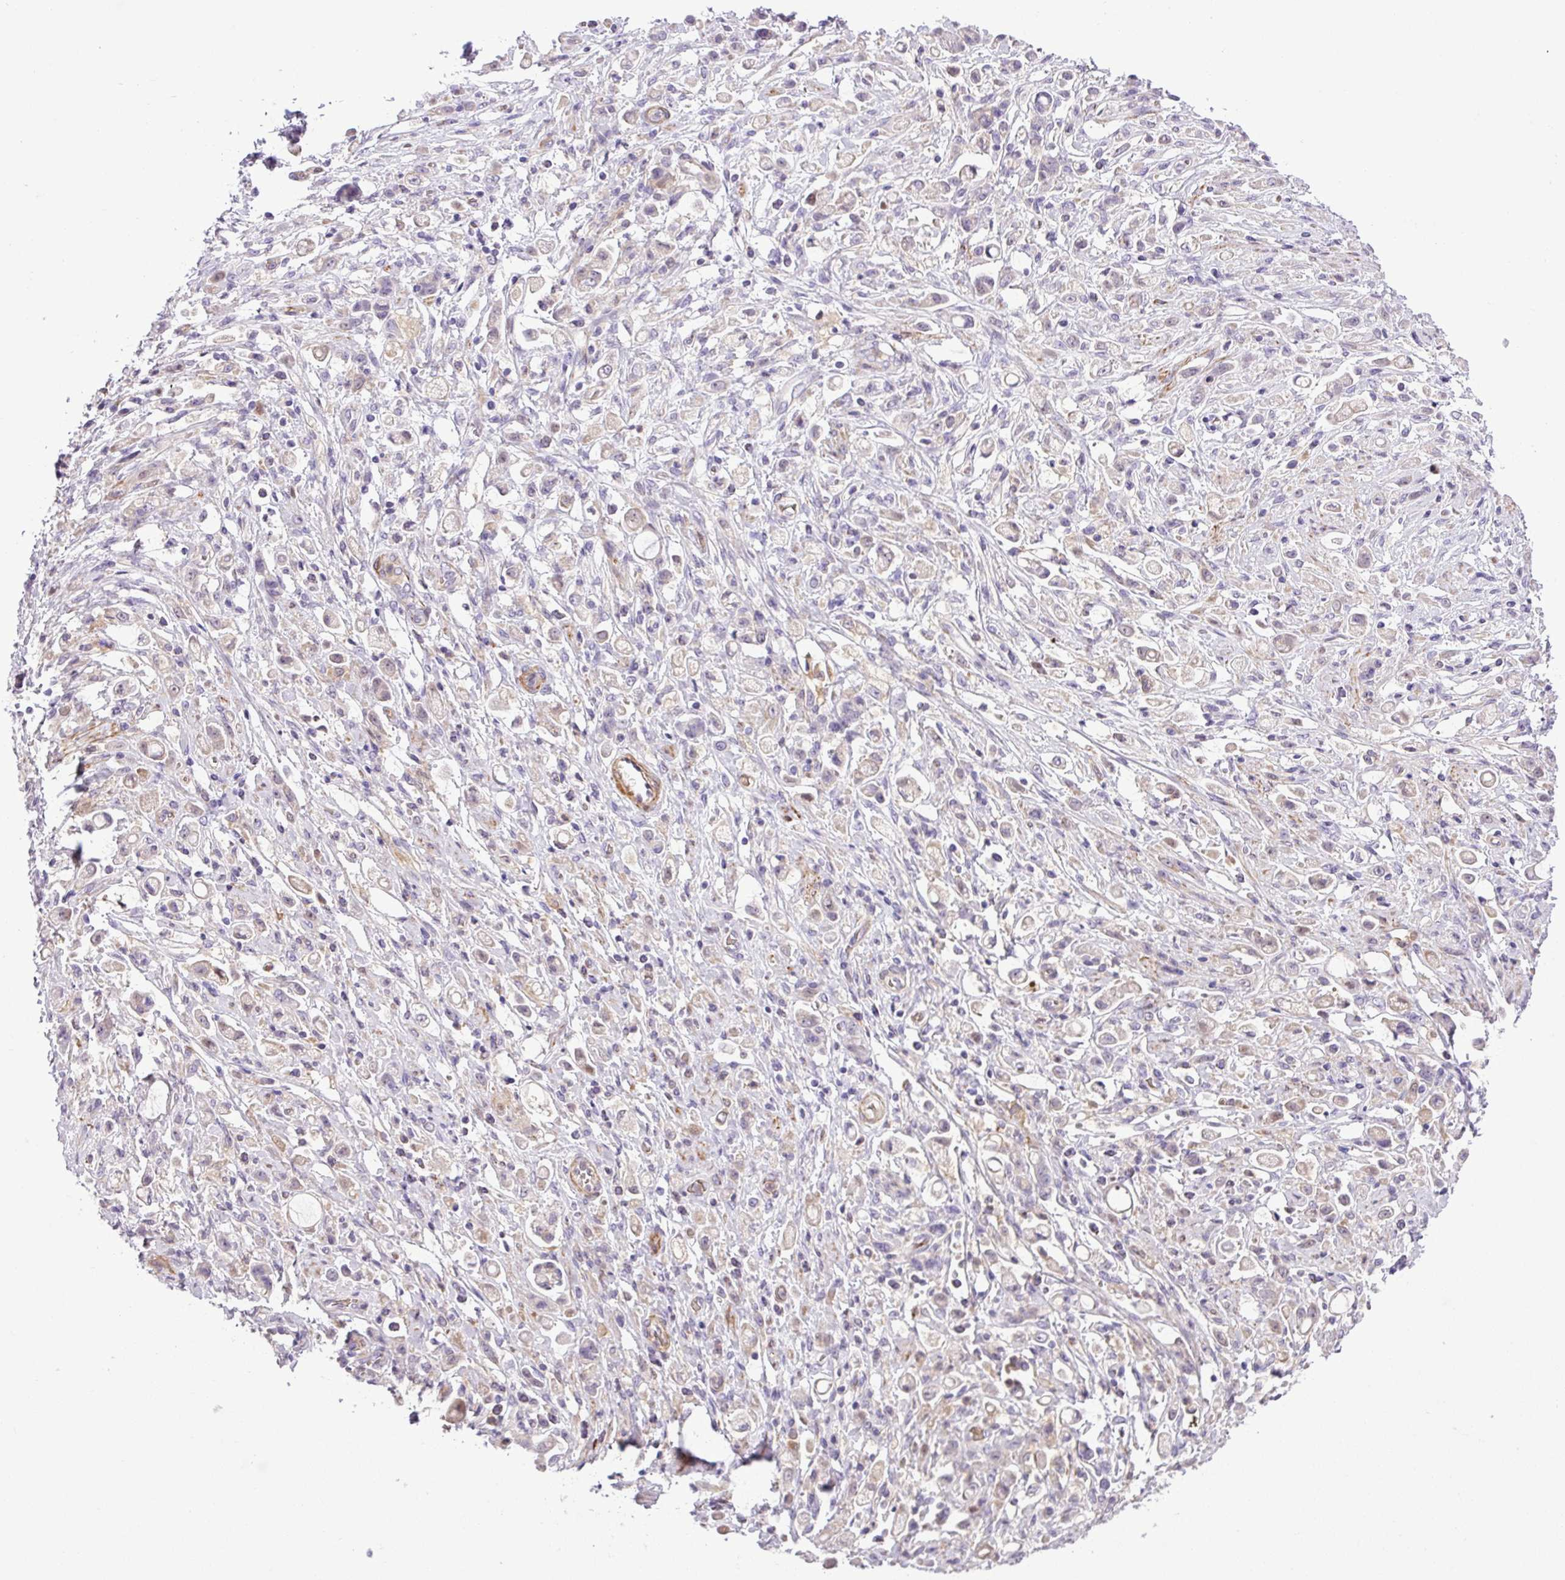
{"staining": {"intensity": "negative", "quantity": "none", "location": "none"}, "tissue": "stomach cancer", "cell_type": "Tumor cells", "image_type": "cancer", "snomed": [{"axis": "morphology", "description": "Adenocarcinoma, NOS"}, {"axis": "topography", "description": "Stomach"}], "caption": "The photomicrograph displays no significant staining in tumor cells of adenocarcinoma (stomach). (Stains: DAB (3,3'-diaminobenzidine) immunohistochemistry (IHC) with hematoxylin counter stain, Microscopy: brightfield microscopy at high magnification).", "gene": "NBEAL2", "patient": {"sex": "female", "age": 60}}